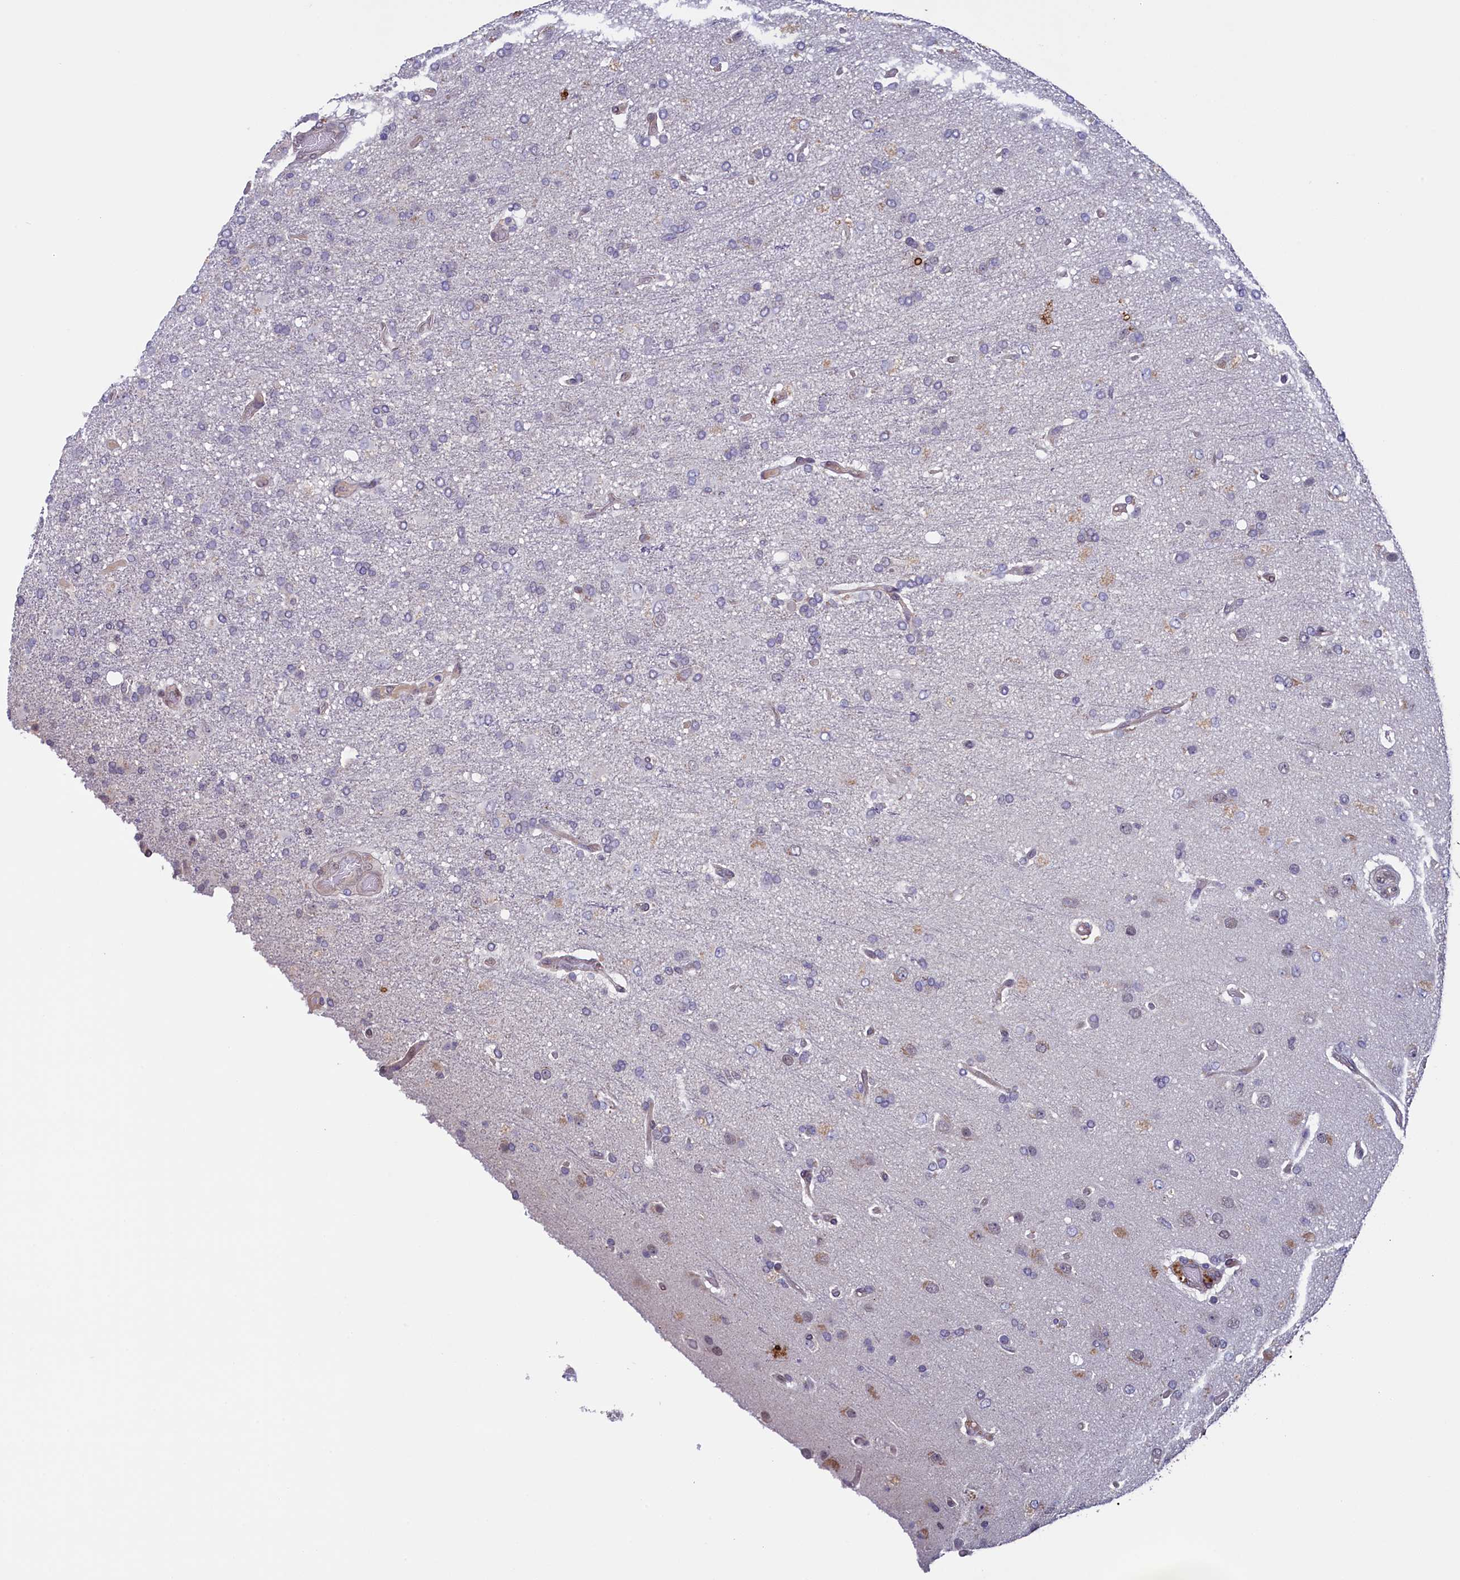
{"staining": {"intensity": "negative", "quantity": "none", "location": "none"}, "tissue": "glioma", "cell_type": "Tumor cells", "image_type": "cancer", "snomed": [{"axis": "morphology", "description": "Glioma, malignant, High grade"}, {"axis": "topography", "description": "Brain"}], "caption": "DAB (3,3'-diaminobenzidine) immunohistochemical staining of glioma demonstrates no significant expression in tumor cells.", "gene": "FLYWCH2", "patient": {"sex": "female", "age": 74}}